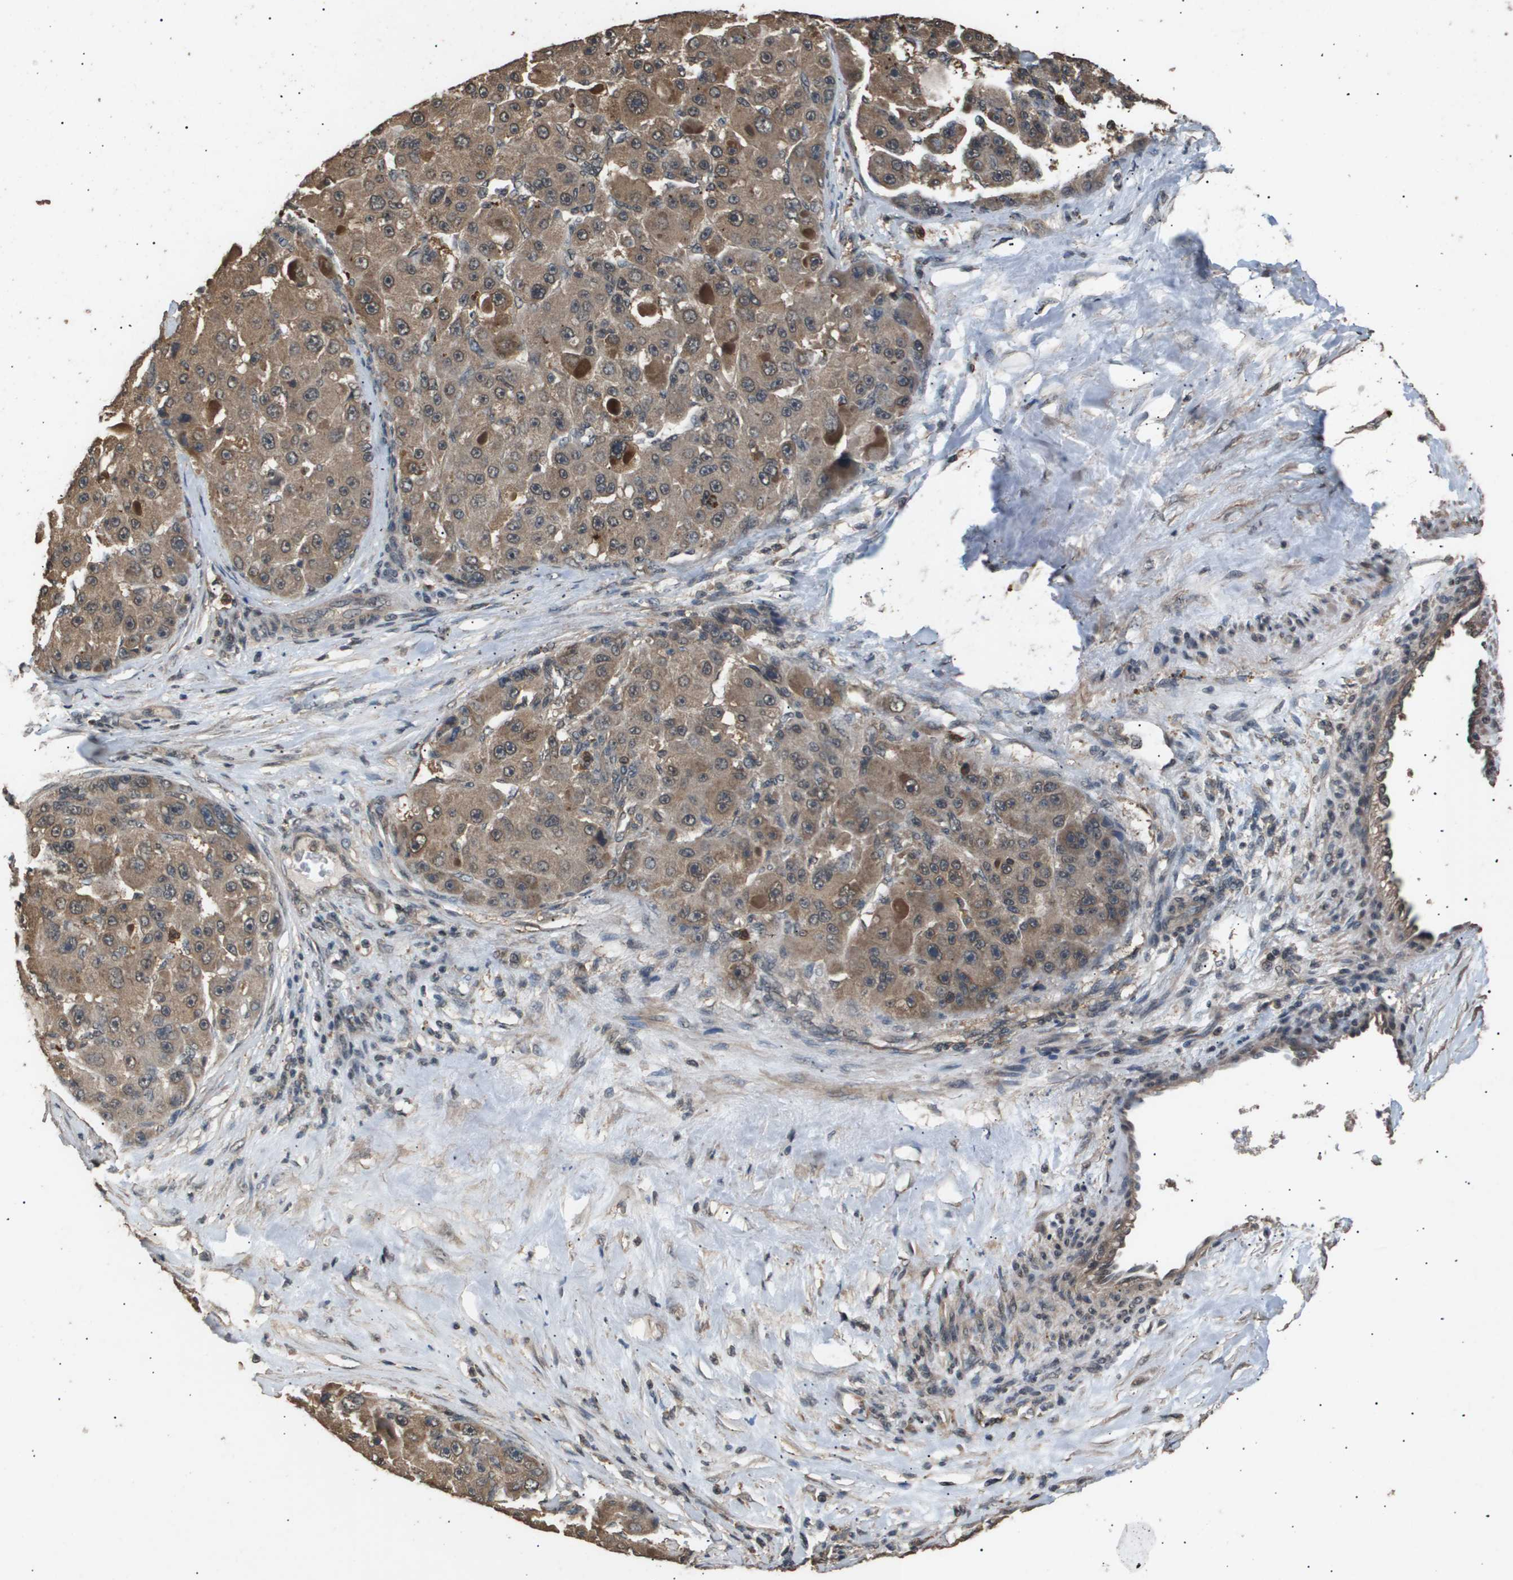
{"staining": {"intensity": "moderate", "quantity": ">75%", "location": "cytoplasmic/membranous"}, "tissue": "liver cancer", "cell_type": "Tumor cells", "image_type": "cancer", "snomed": [{"axis": "morphology", "description": "Carcinoma, Hepatocellular, NOS"}, {"axis": "topography", "description": "Liver"}], "caption": "Immunohistochemistry (IHC) micrograph of liver cancer (hepatocellular carcinoma) stained for a protein (brown), which exhibits medium levels of moderate cytoplasmic/membranous expression in approximately >75% of tumor cells.", "gene": "ING1", "patient": {"sex": "male", "age": 76}}